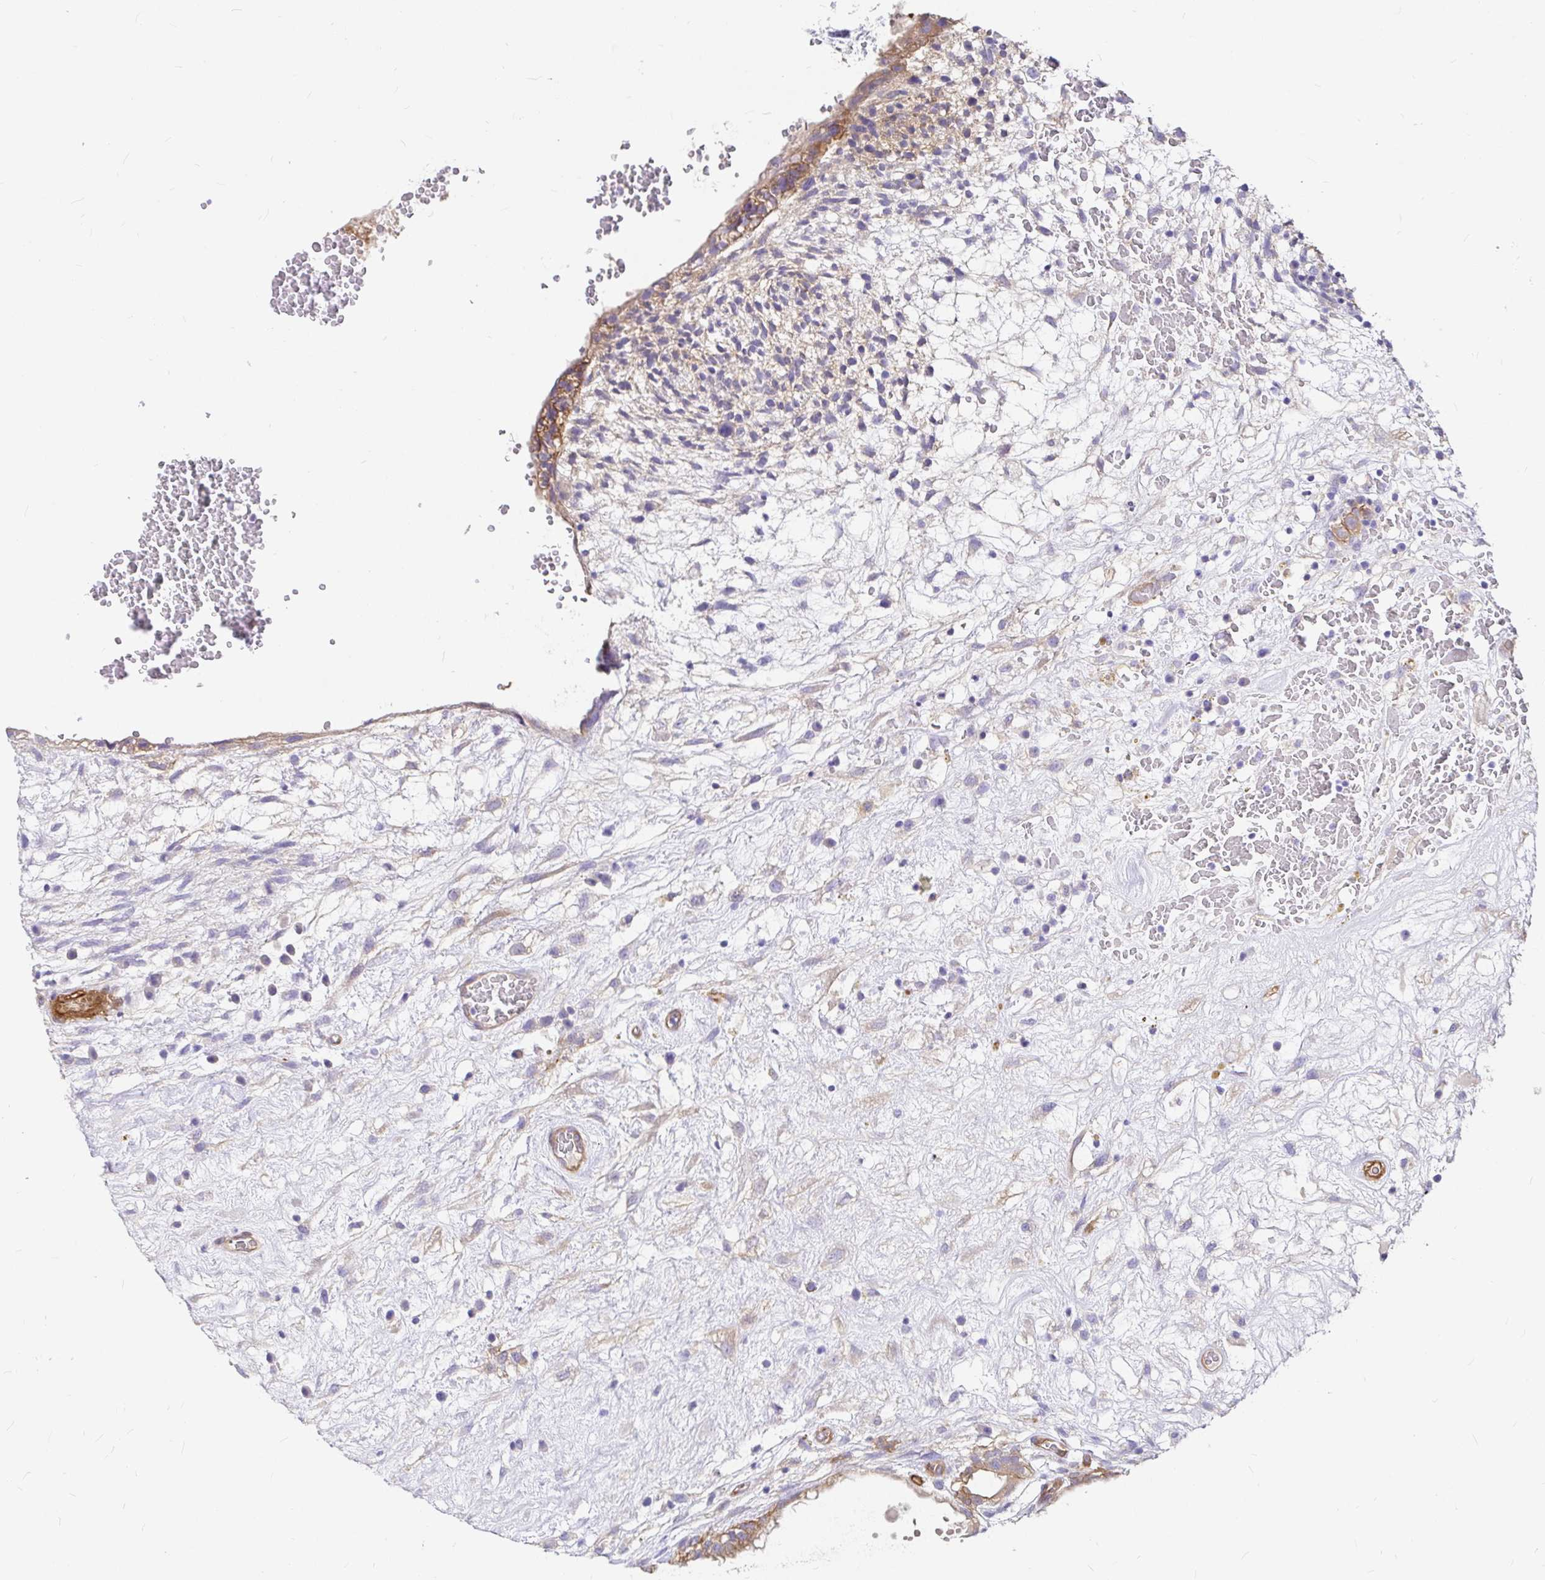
{"staining": {"intensity": "moderate", "quantity": ">75%", "location": "cytoplasmic/membranous"}, "tissue": "testis cancer", "cell_type": "Tumor cells", "image_type": "cancer", "snomed": [{"axis": "morphology", "description": "Normal tissue, NOS"}, {"axis": "morphology", "description": "Carcinoma, Embryonal, NOS"}, {"axis": "topography", "description": "Testis"}], "caption": "Immunohistochemical staining of testis cancer (embryonal carcinoma) shows medium levels of moderate cytoplasmic/membranous expression in approximately >75% of tumor cells. (DAB (3,3'-diaminobenzidine) = brown stain, brightfield microscopy at high magnification).", "gene": "MYO1B", "patient": {"sex": "male", "age": 32}}